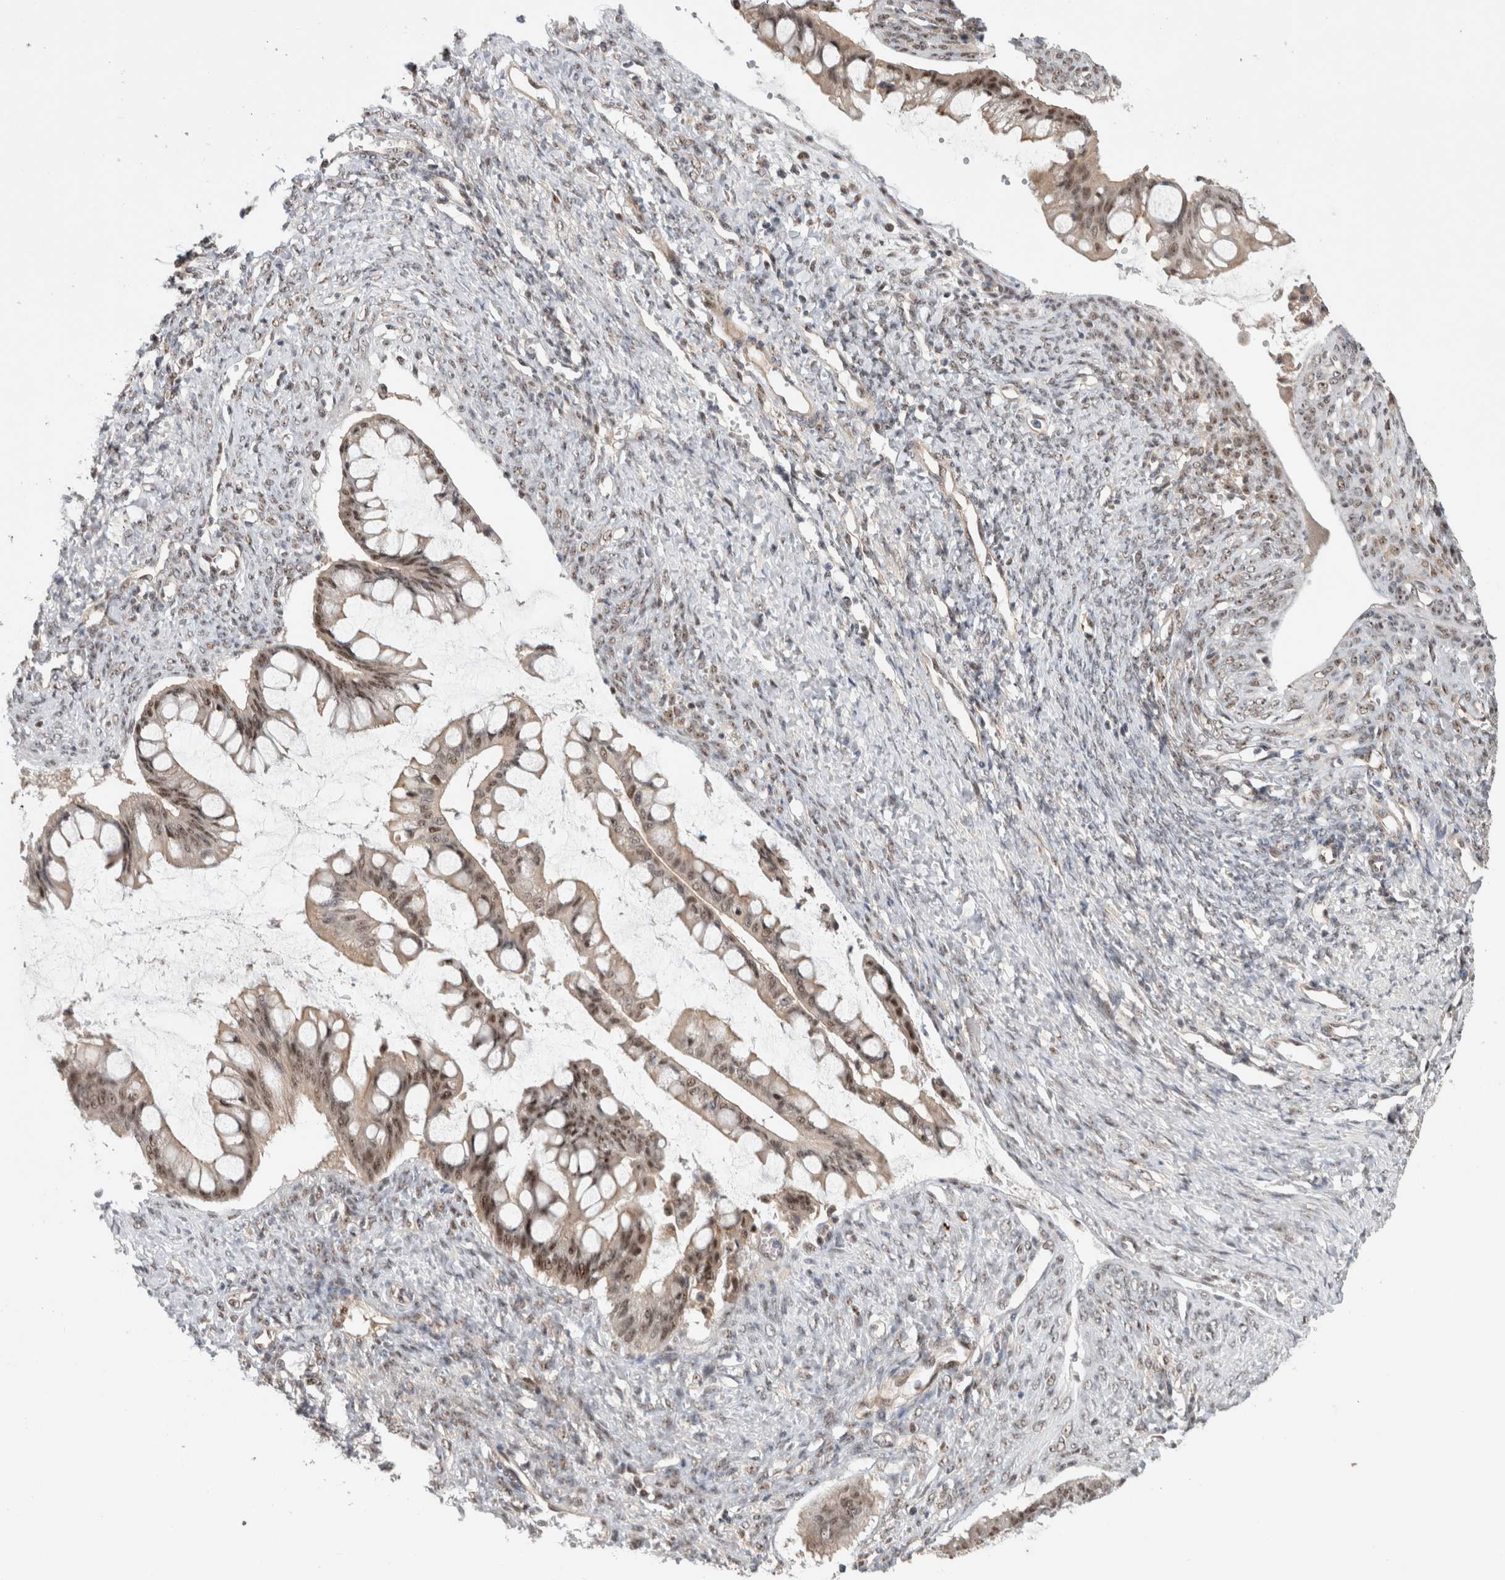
{"staining": {"intensity": "weak", "quantity": "<25%", "location": "nuclear"}, "tissue": "ovarian cancer", "cell_type": "Tumor cells", "image_type": "cancer", "snomed": [{"axis": "morphology", "description": "Cystadenocarcinoma, mucinous, NOS"}, {"axis": "topography", "description": "Ovary"}], "caption": "Ovarian mucinous cystadenocarcinoma stained for a protein using IHC demonstrates no staining tumor cells.", "gene": "MPHOSPH6", "patient": {"sex": "female", "age": 73}}